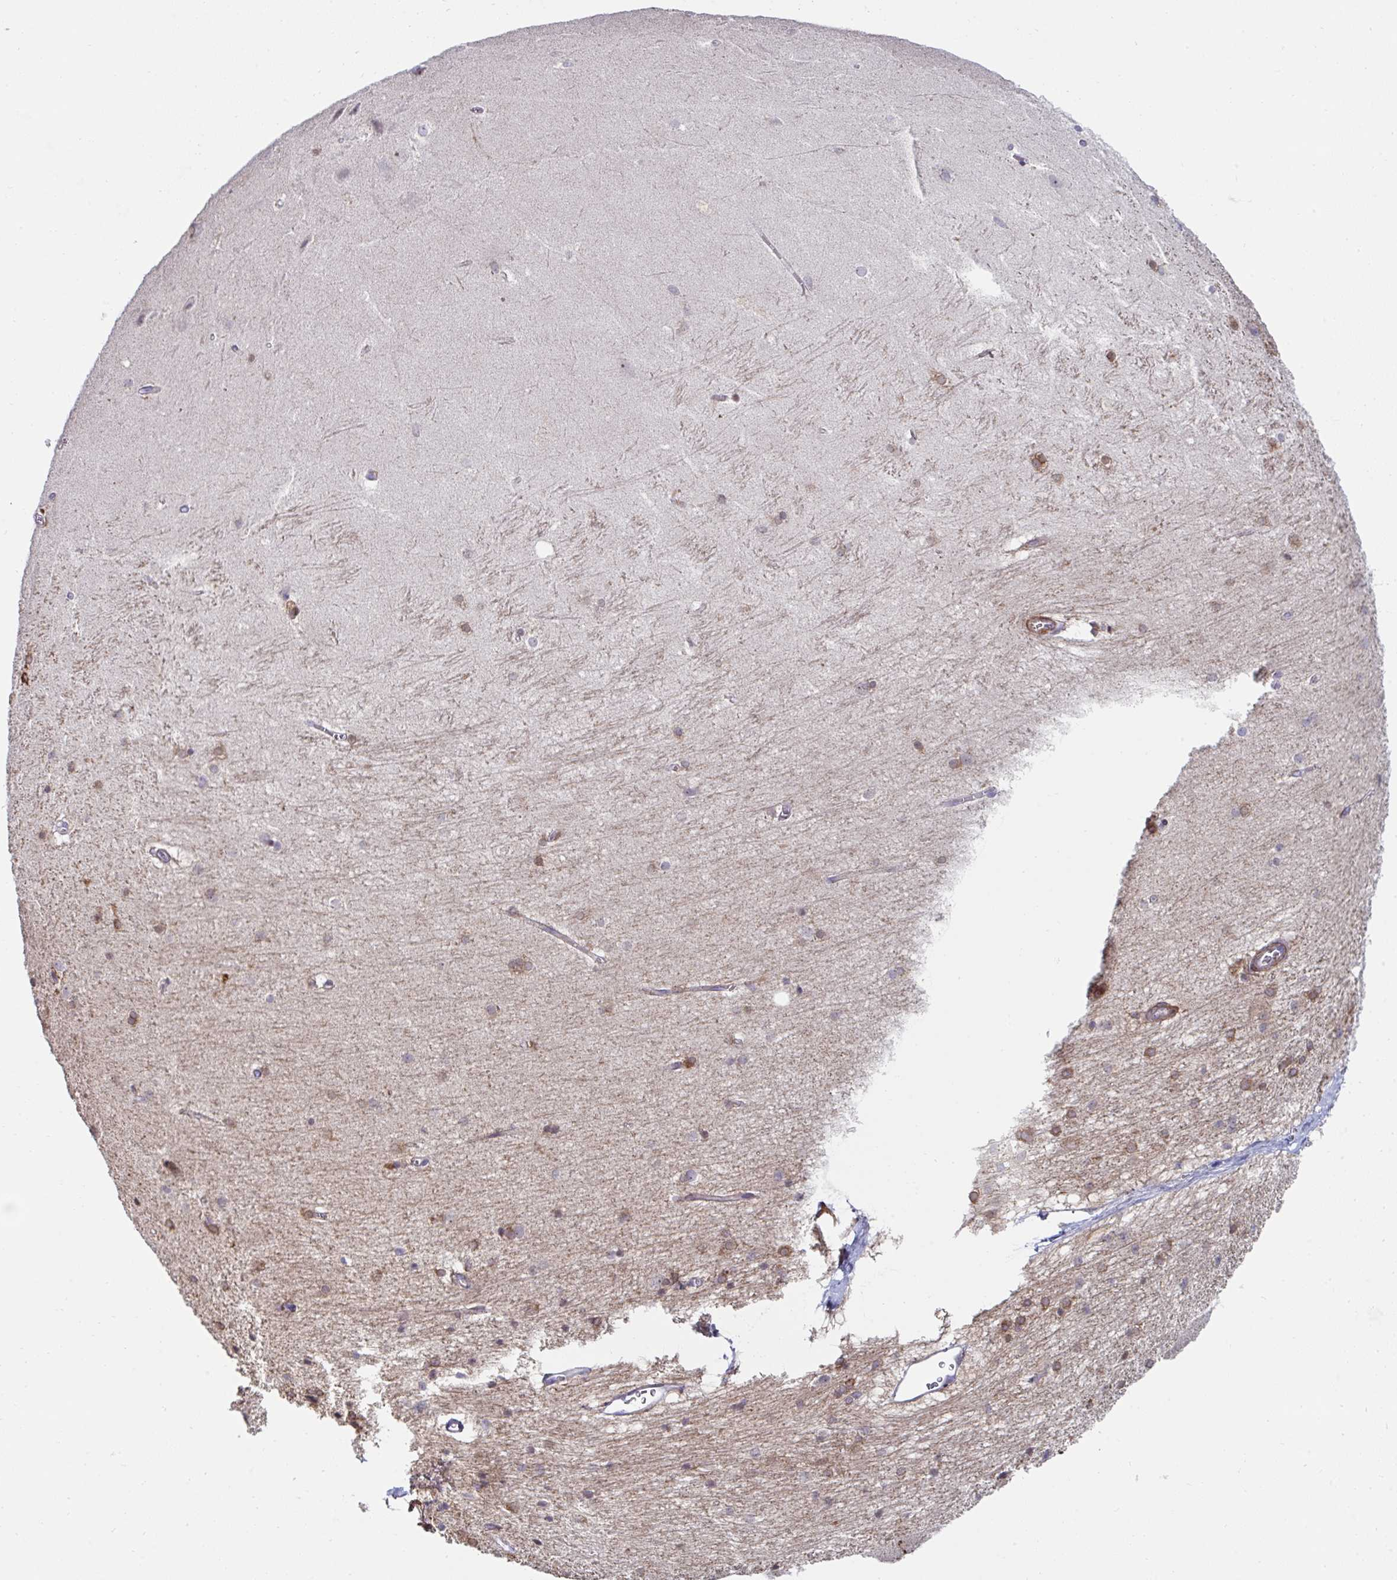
{"staining": {"intensity": "moderate", "quantity": "25%-75%", "location": "cytoplasmic/membranous"}, "tissue": "hippocampus", "cell_type": "Glial cells", "image_type": "normal", "snomed": [{"axis": "morphology", "description": "Normal tissue, NOS"}, {"axis": "topography", "description": "Cerebral cortex"}, {"axis": "topography", "description": "Hippocampus"}], "caption": "Immunohistochemical staining of normal hippocampus reveals medium levels of moderate cytoplasmic/membranous staining in about 25%-75% of glial cells. Nuclei are stained in blue.", "gene": "FBXL13", "patient": {"sex": "female", "age": 19}}